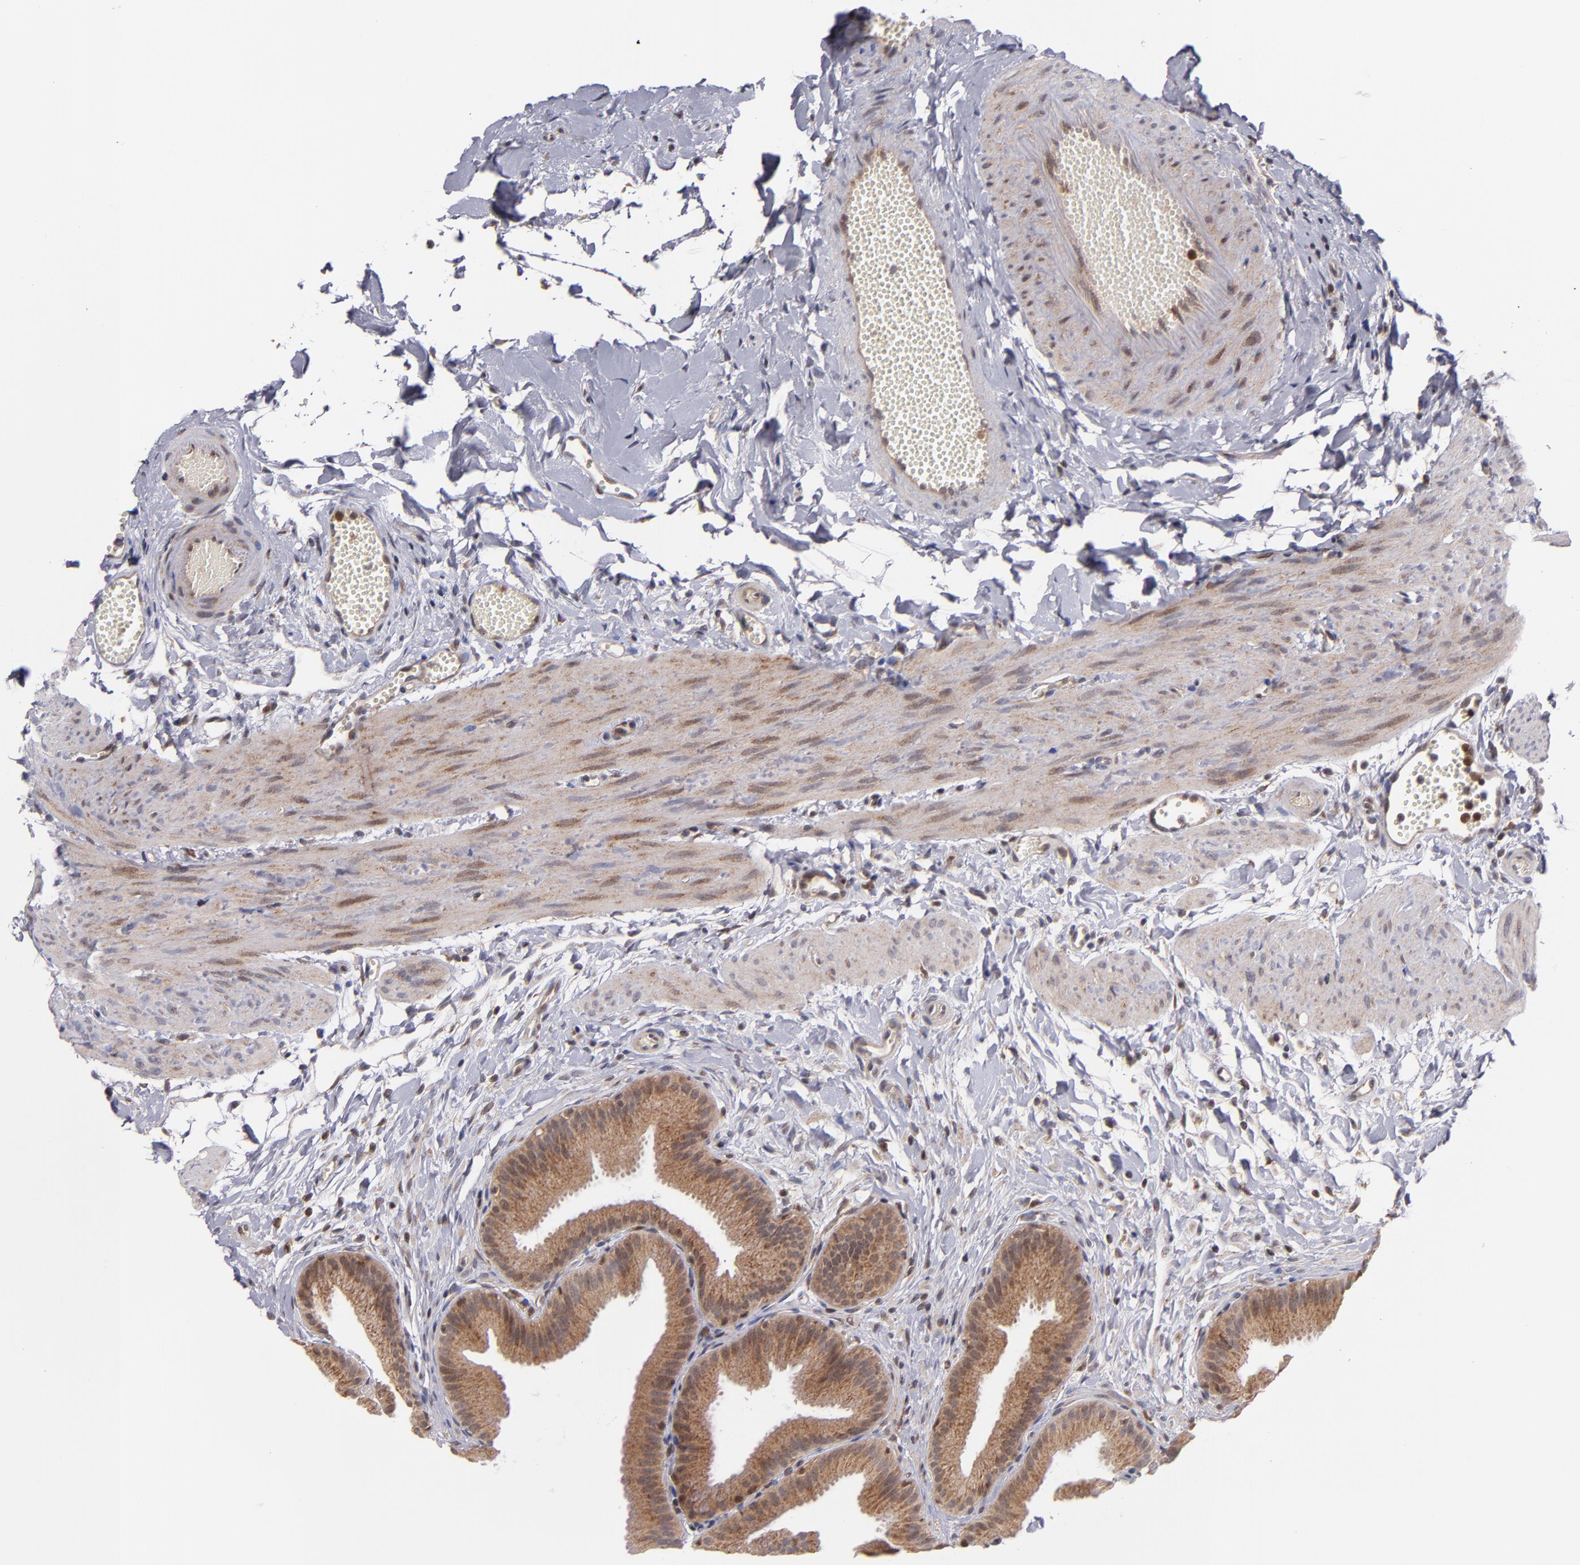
{"staining": {"intensity": "moderate", "quantity": ">75%", "location": "cytoplasmic/membranous"}, "tissue": "gallbladder", "cell_type": "Glandular cells", "image_type": "normal", "snomed": [{"axis": "morphology", "description": "Normal tissue, NOS"}, {"axis": "topography", "description": "Gallbladder"}], "caption": "Protein expression analysis of unremarkable gallbladder demonstrates moderate cytoplasmic/membranous expression in approximately >75% of glandular cells. Using DAB (3,3'-diaminobenzidine) (brown) and hematoxylin (blue) stains, captured at high magnification using brightfield microscopy.", "gene": "CASP1", "patient": {"sex": "female", "age": 63}}